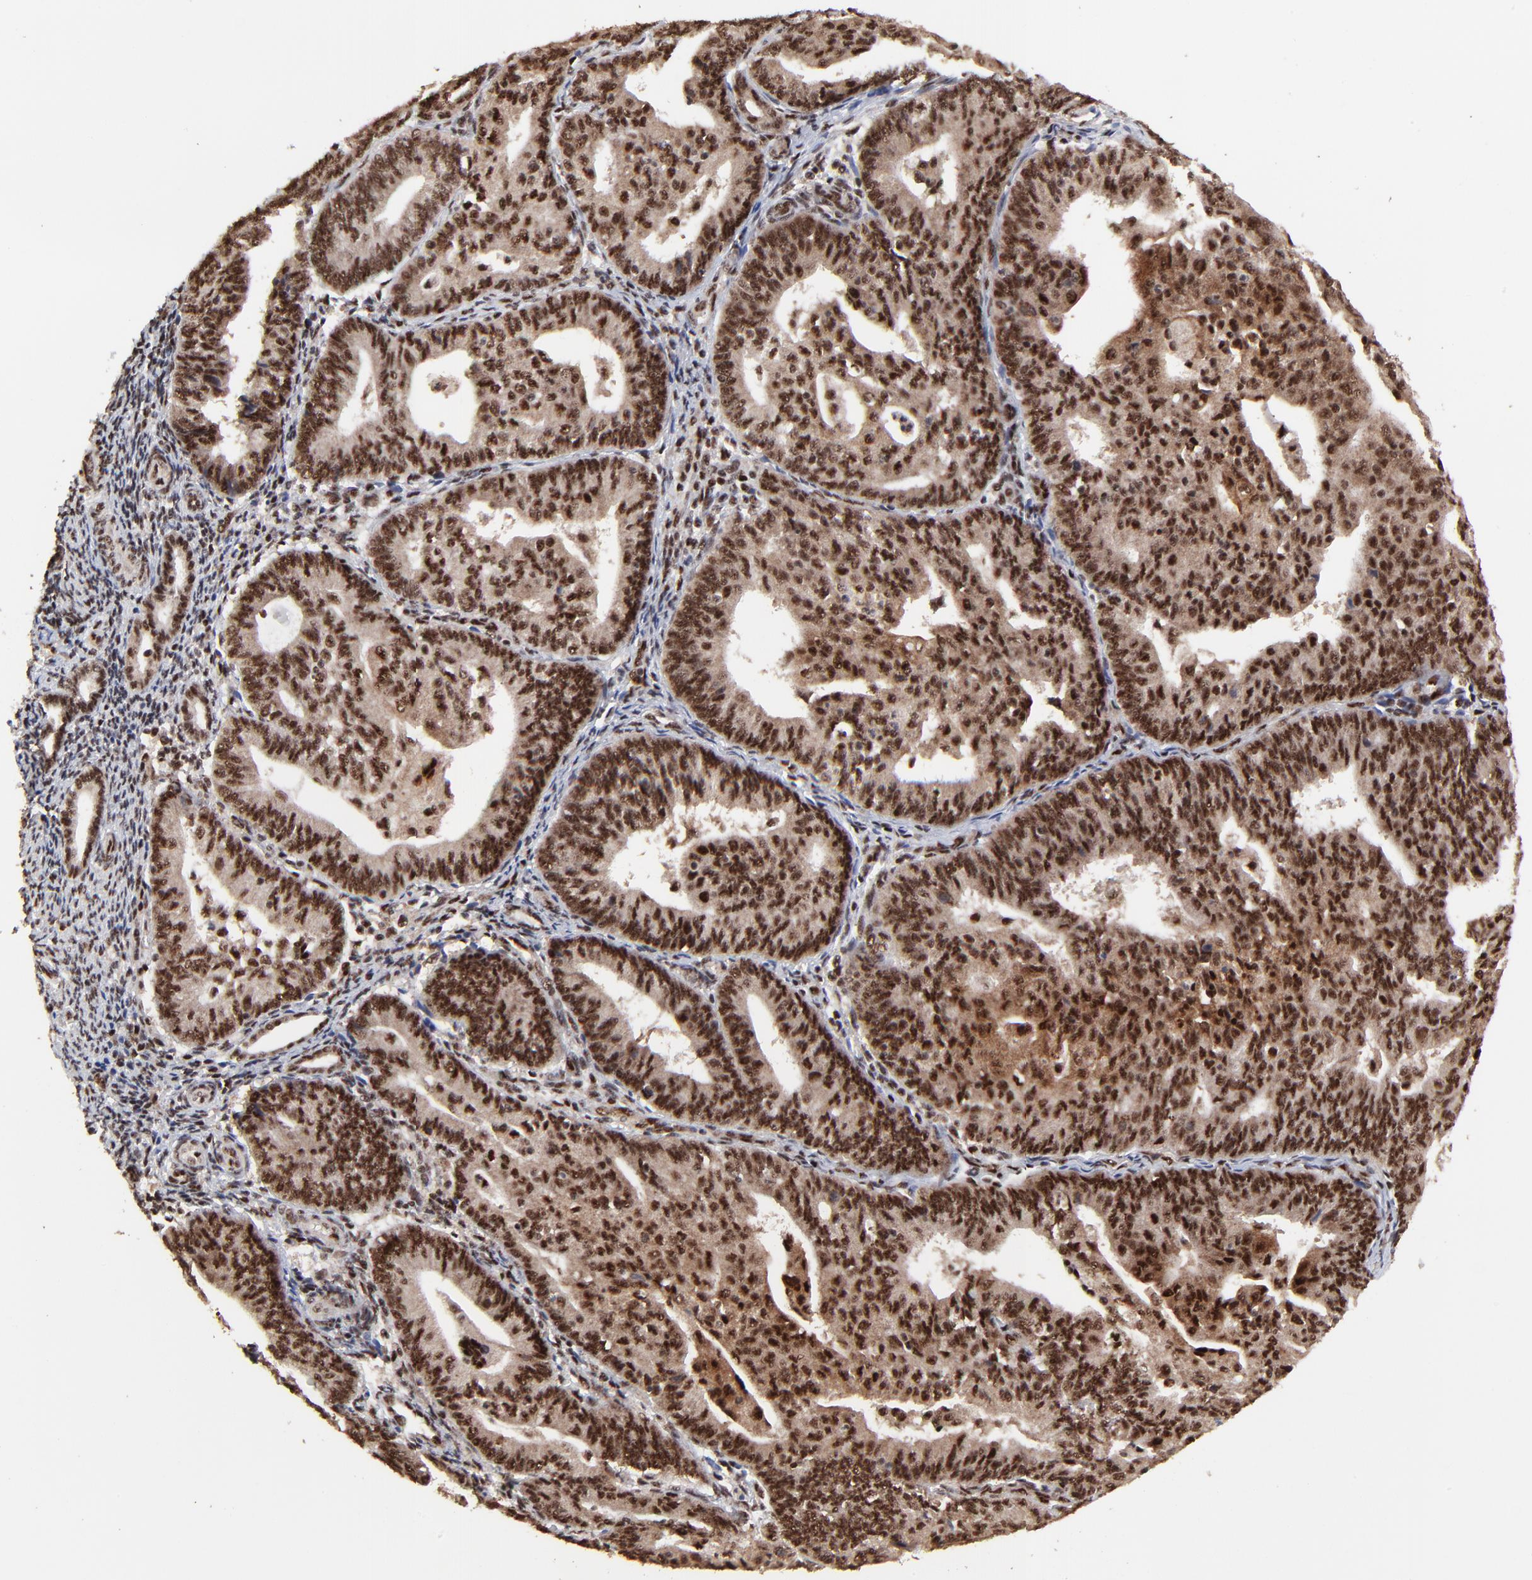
{"staining": {"intensity": "strong", "quantity": ">75%", "location": "nuclear"}, "tissue": "endometrial cancer", "cell_type": "Tumor cells", "image_type": "cancer", "snomed": [{"axis": "morphology", "description": "Adenocarcinoma, NOS"}, {"axis": "topography", "description": "Endometrium"}], "caption": "The immunohistochemical stain labels strong nuclear staining in tumor cells of adenocarcinoma (endometrial) tissue.", "gene": "RBM22", "patient": {"sex": "female", "age": 56}}